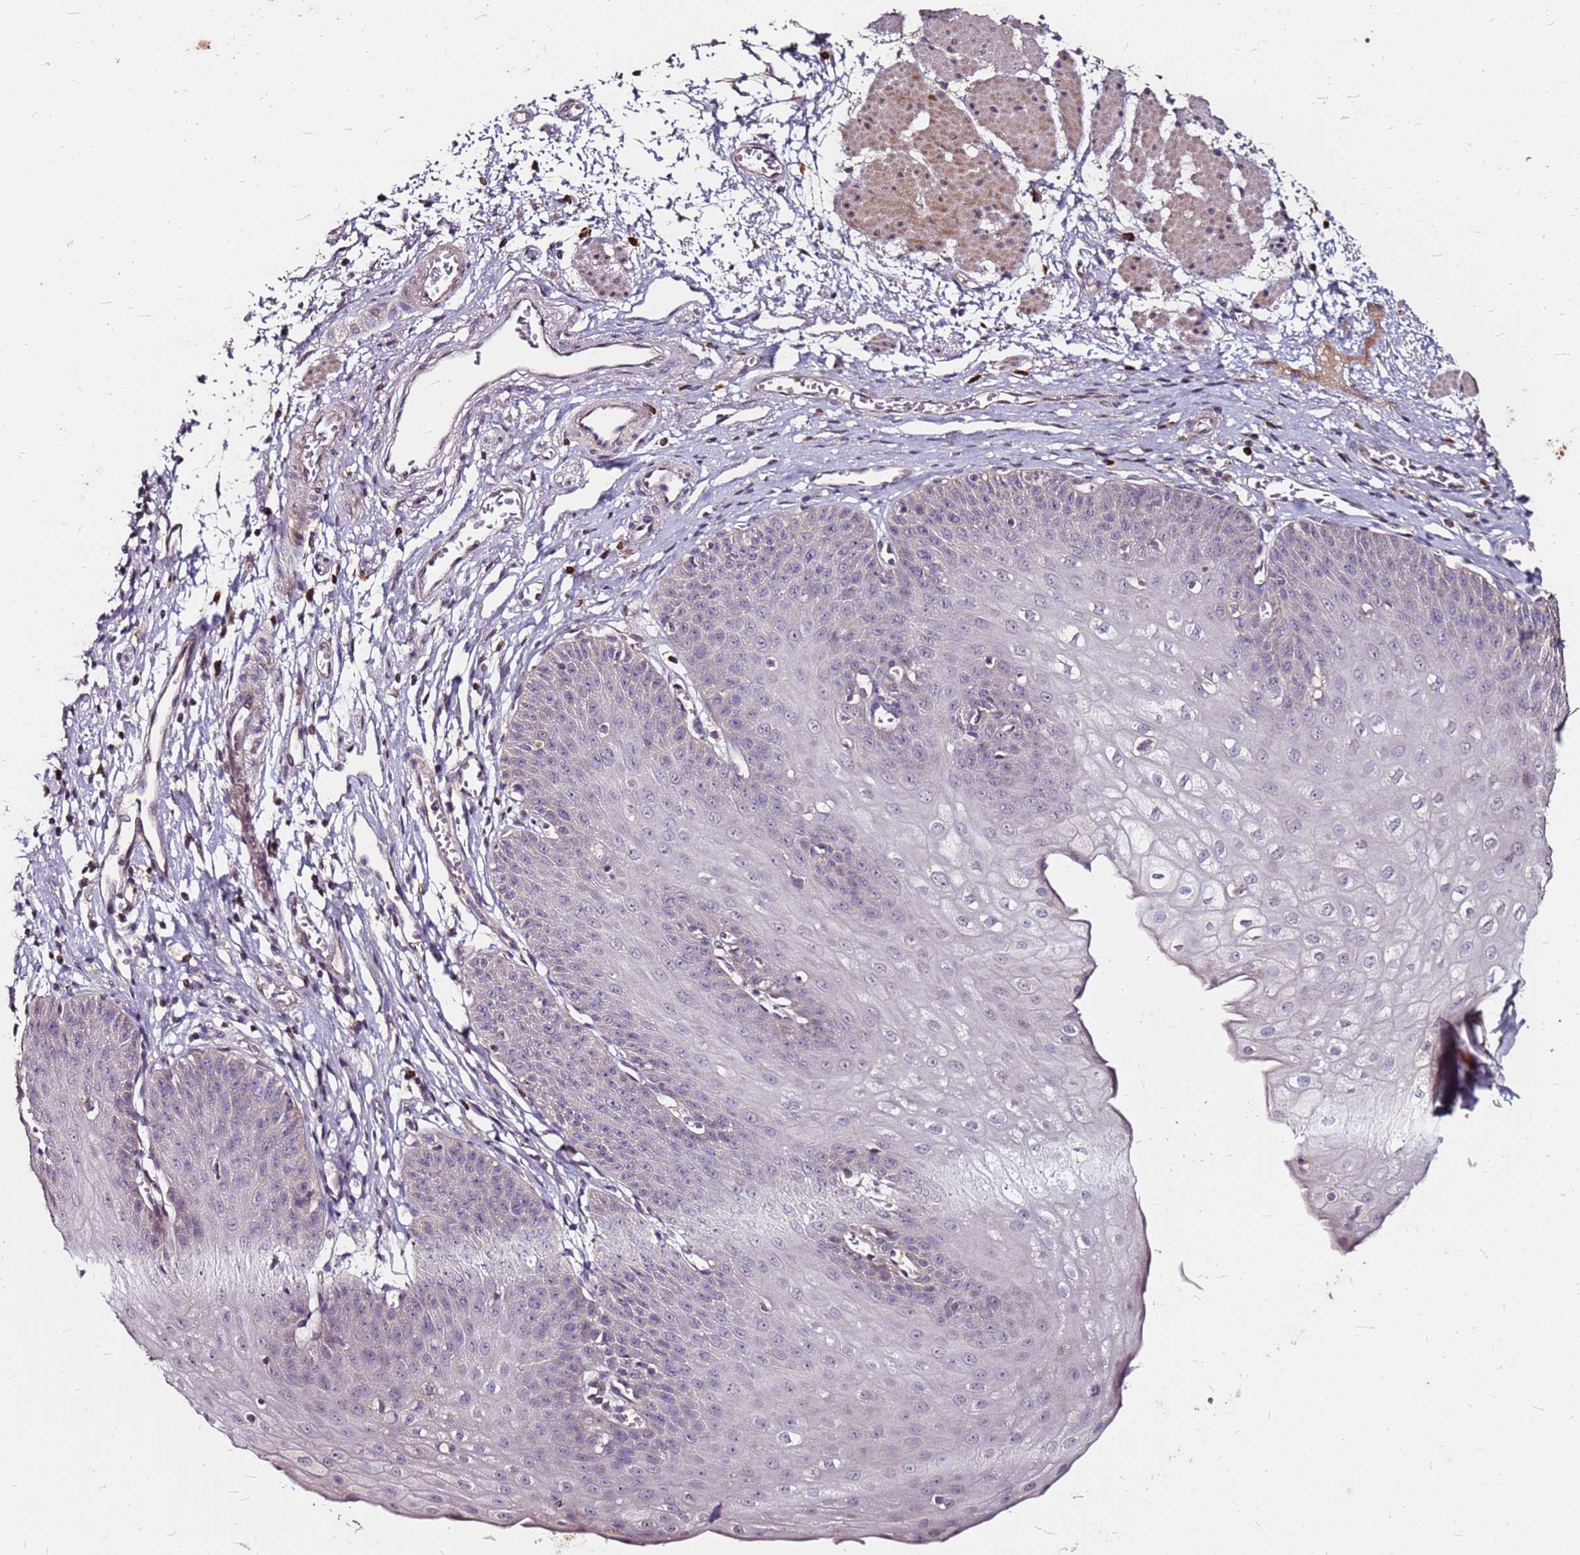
{"staining": {"intensity": "moderate", "quantity": "<25%", "location": "cytoplasmic/membranous"}, "tissue": "esophagus", "cell_type": "Squamous epithelial cells", "image_type": "normal", "snomed": [{"axis": "morphology", "description": "Normal tissue, NOS"}, {"axis": "topography", "description": "Esophagus"}], "caption": "Brown immunohistochemical staining in benign human esophagus exhibits moderate cytoplasmic/membranous positivity in about <25% of squamous epithelial cells. Using DAB (3,3'-diaminobenzidine) (brown) and hematoxylin (blue) stains, captured at high magnification using brightfield microscopy.", "gene": "DCDC2C", "patient": {"sex": "male", "age": 71}}